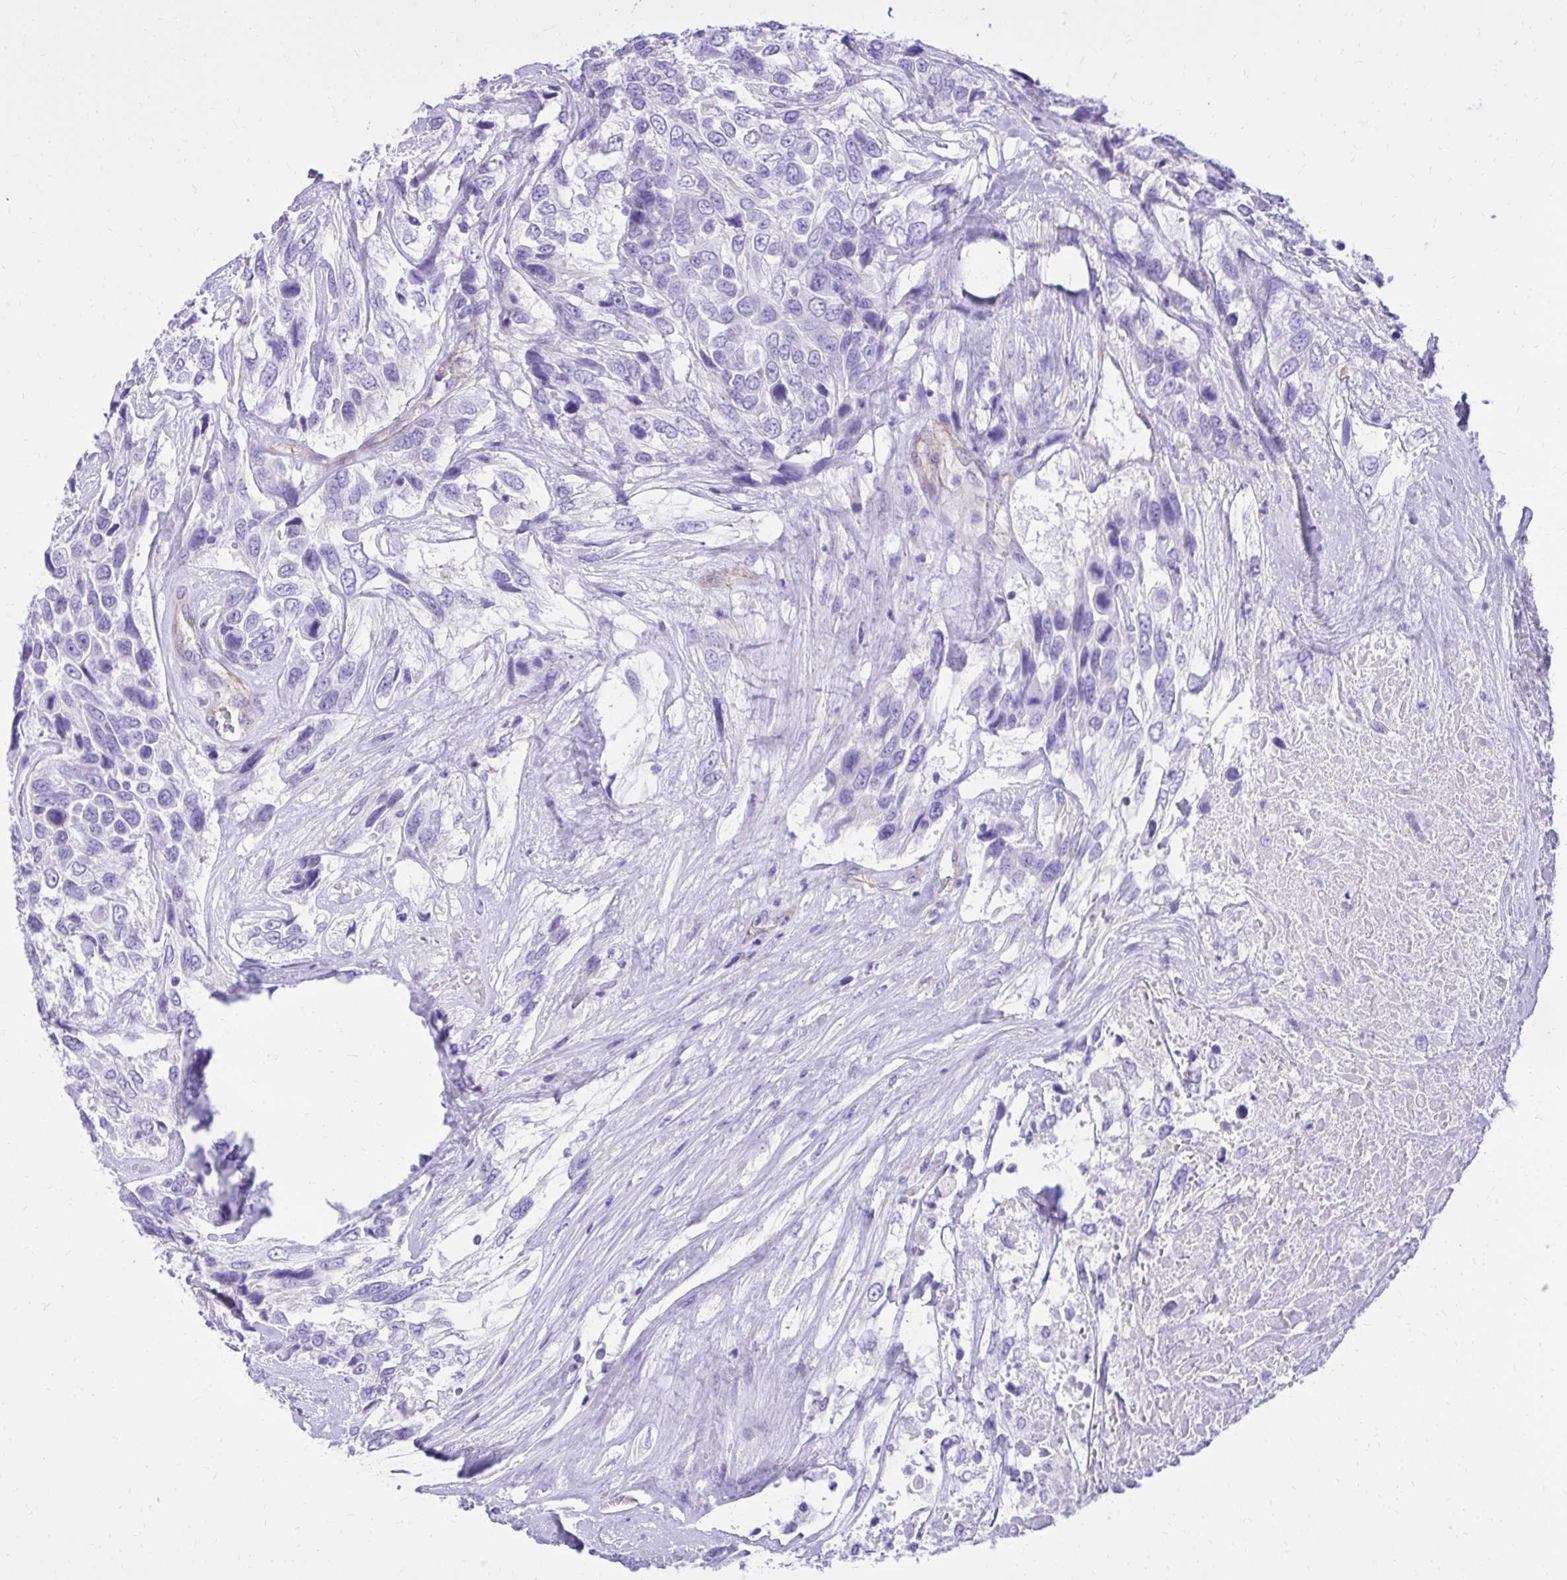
{"staining": {"intensity": "negative", "quantity": "none", "location": "none"}, "tissue": "urothelial cancer", "cell_type": "Tumor cells", "image_type": "cancer", "snomed": [{"axis": "morphology", "description": "Urothelial carcinoma, High grade"}, {"axis": "topography", "description": "Urinary bladder"}], "caption": "Tumor cells are negative for brown protein staining in high-grade urothelial carcinoma. Brightfield microscopy of immunohistochemistry (IHC) stained with DAB (3,3'-diaminobenzidine) (brown) and hematoxylin (blue), captured at high magnification.", "gene": "PELI3", "patient": {"sex": "female", "age": 70}}